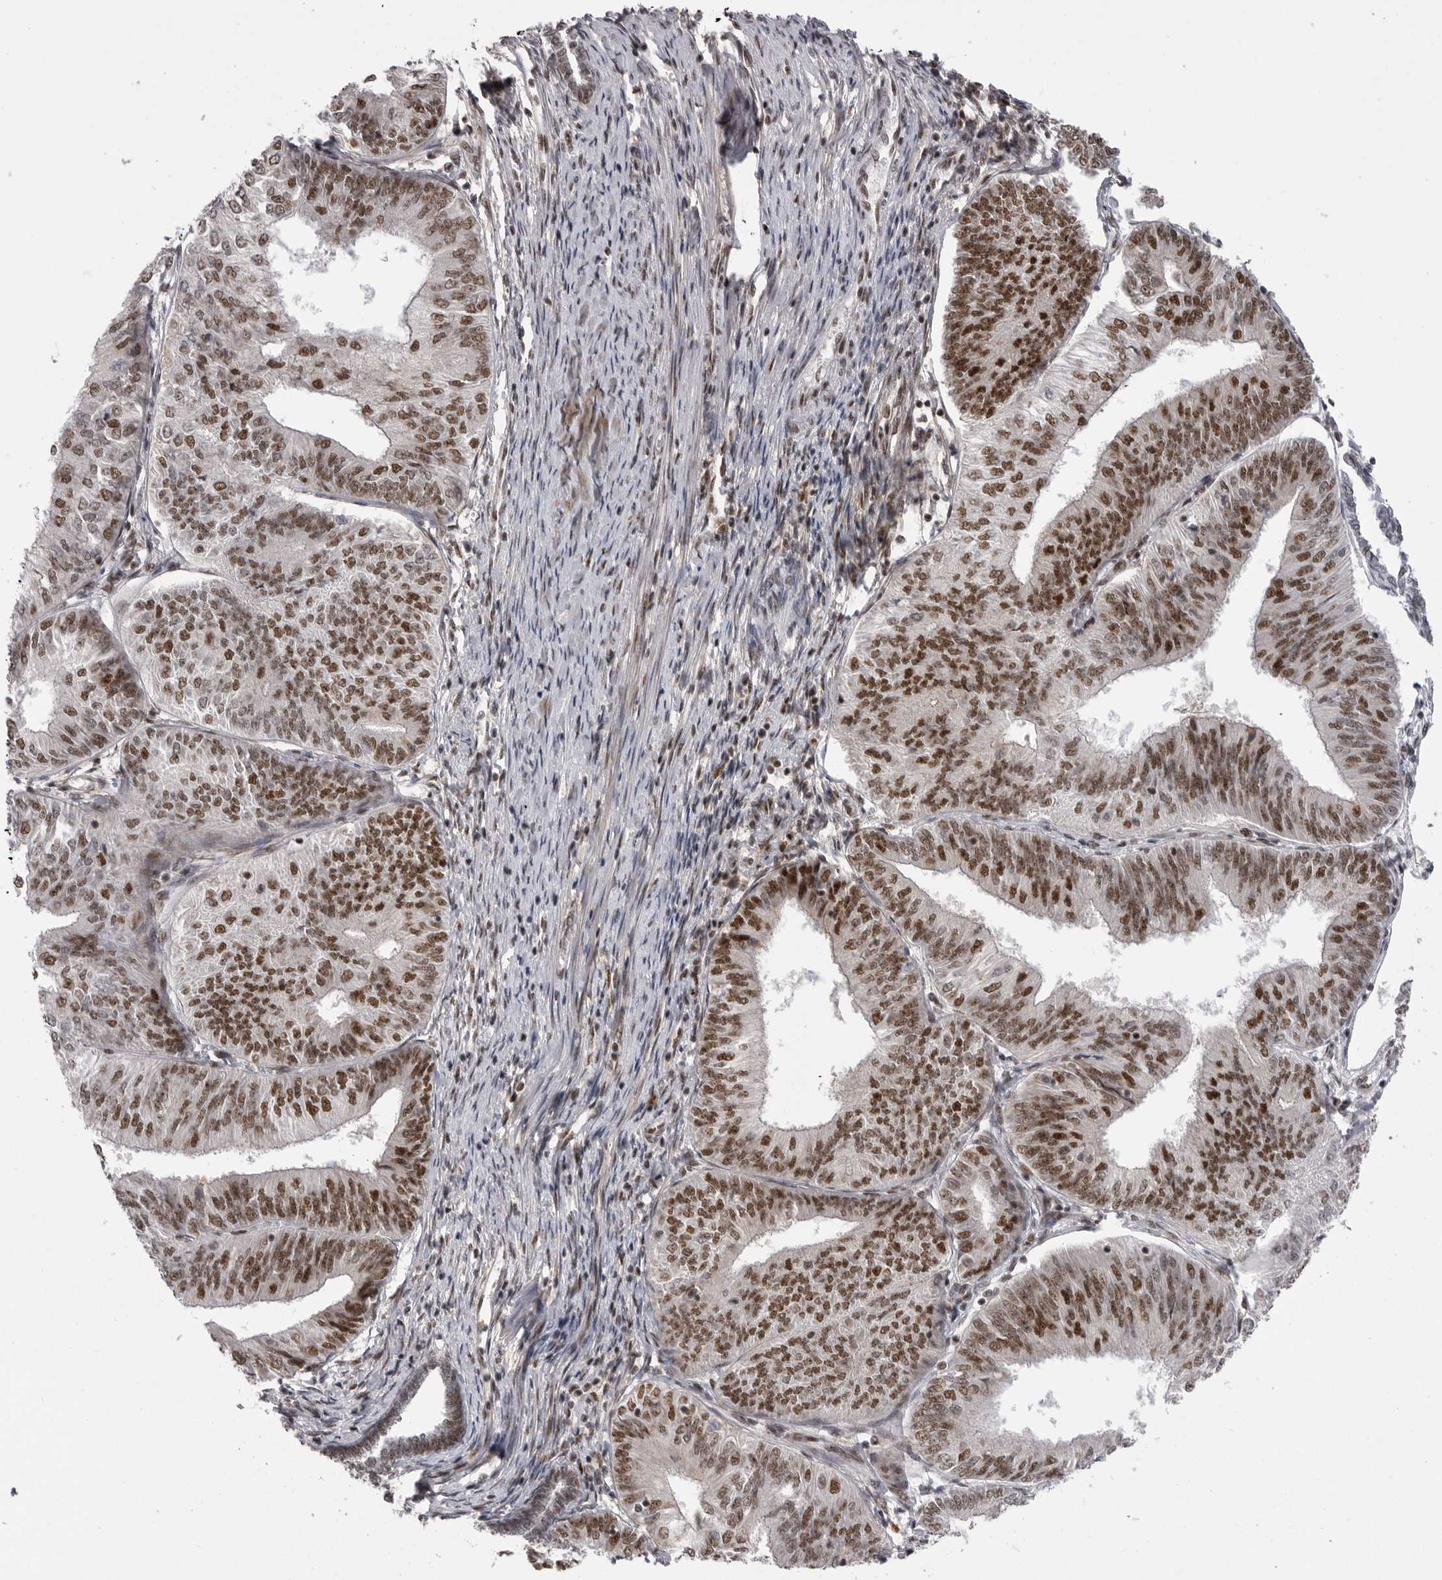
{"staining": {"intensity": "strong", "quantity": "25%-75%", "location": "nuclear"}, "tissue": "endometrial cancer", "cell_type": "Tumor cells", "image_type": "cancer", "snomed": [{"axis": "morphology", "description": "Adenocarcinoma, NOS"}, {"axis": "topography", "description": "Endometrium"}], "caption": "Endometrial cancer (adenocarcinoma) was stained to show a protein in brown. There is high levels of strong nuclear expression in about 25%-75% of tumor cells.", "gene": "PPP1R8", "patient": {"sex": "female", "age": 58}}